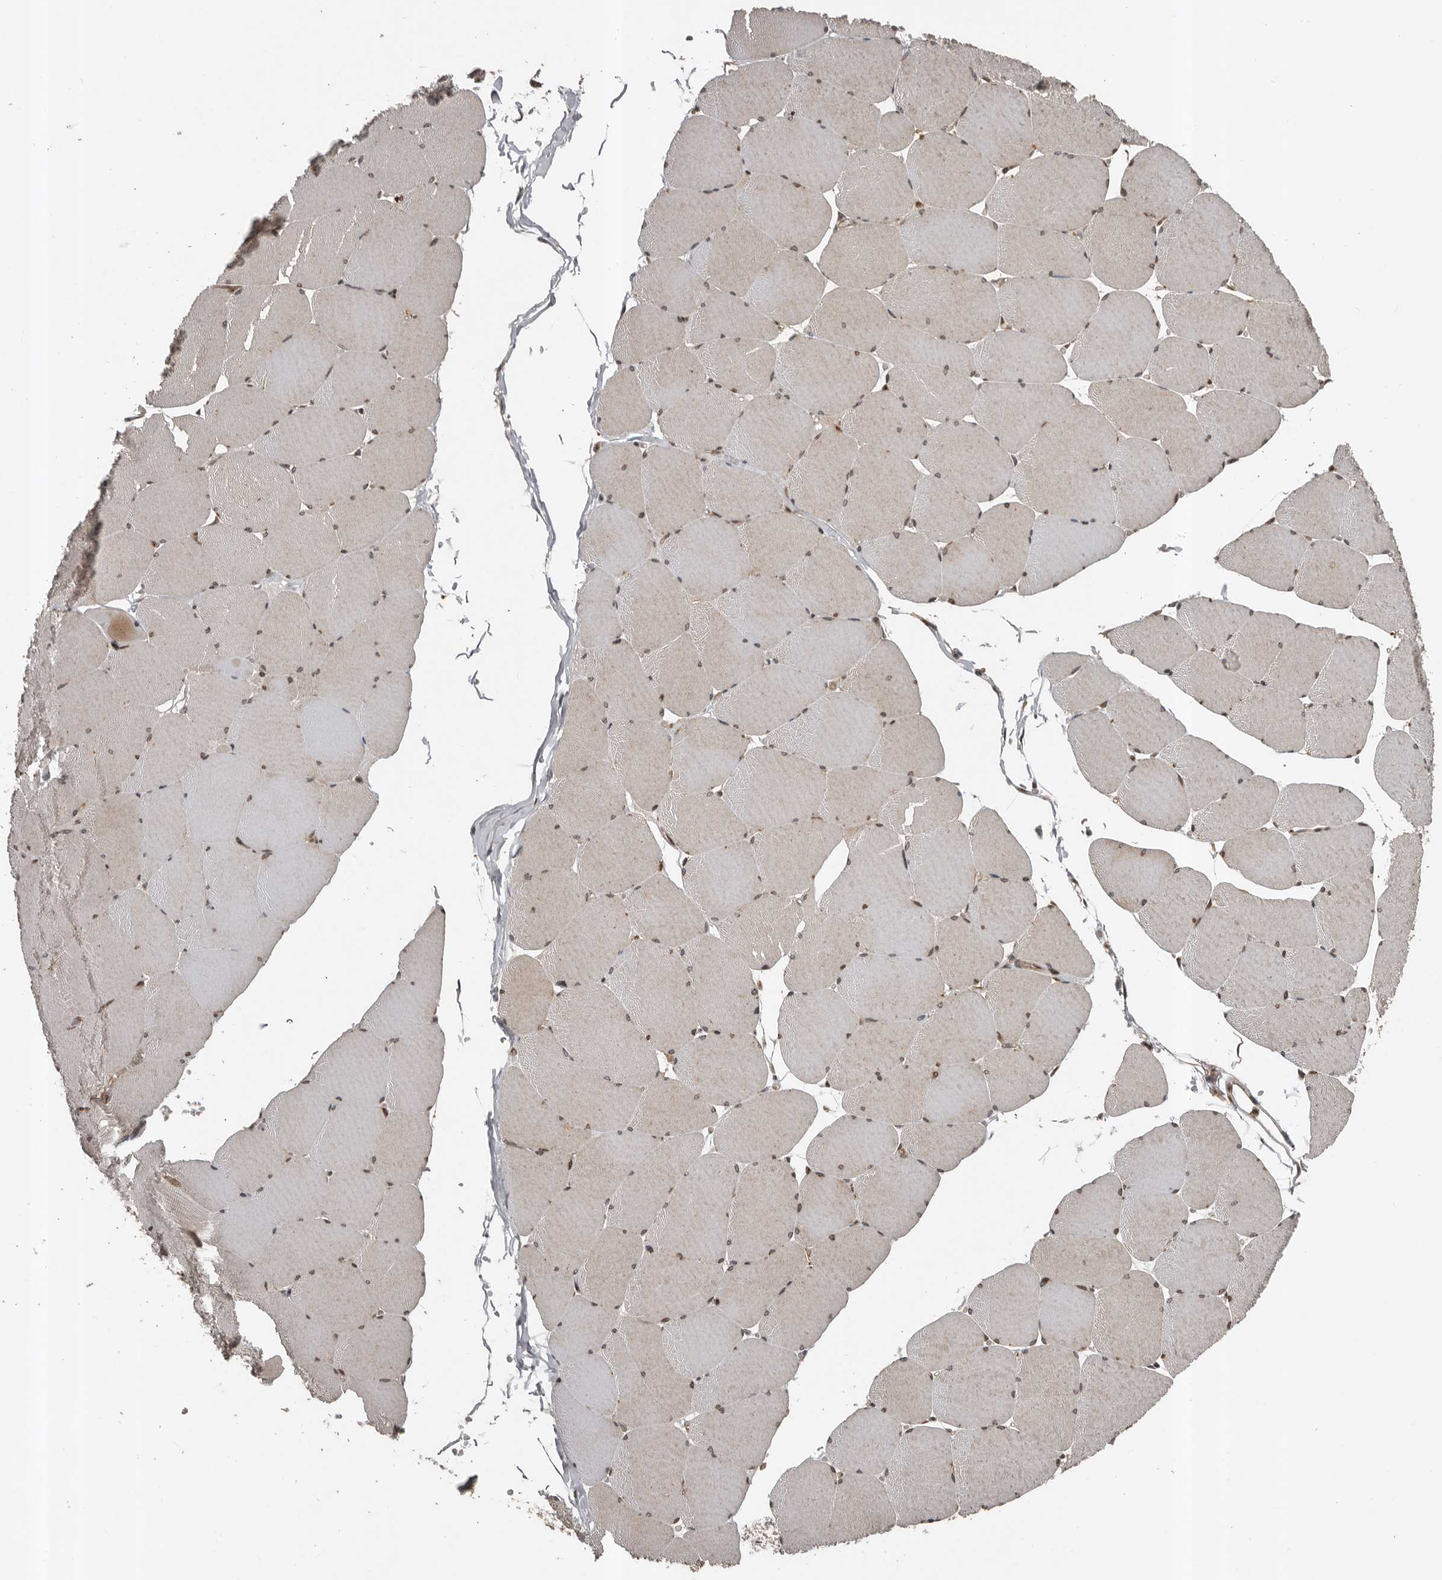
{"staining": {"intensity": "weak", "quantity": "25%-75%", "location": "cytoplasmic/membranous"}, "tissue": "skeletal muscle", "cell_type": "Myocytes", "image_type": "normal", "snomed": [{"axis": "morphology", "description": "Normal tissue, NOS"}, {"axis": "topography", "description": "Skeletal muscle"}, {"axis": "topography", "description": "Head-Neck"}], "caption": "Normal skeletal muscle exhibits weak cytoplasmic/membranous positivity in about 25%-75% of myocytes.", "gene": "CCDC190", "patient": {"sex": "male", "age": 66}}